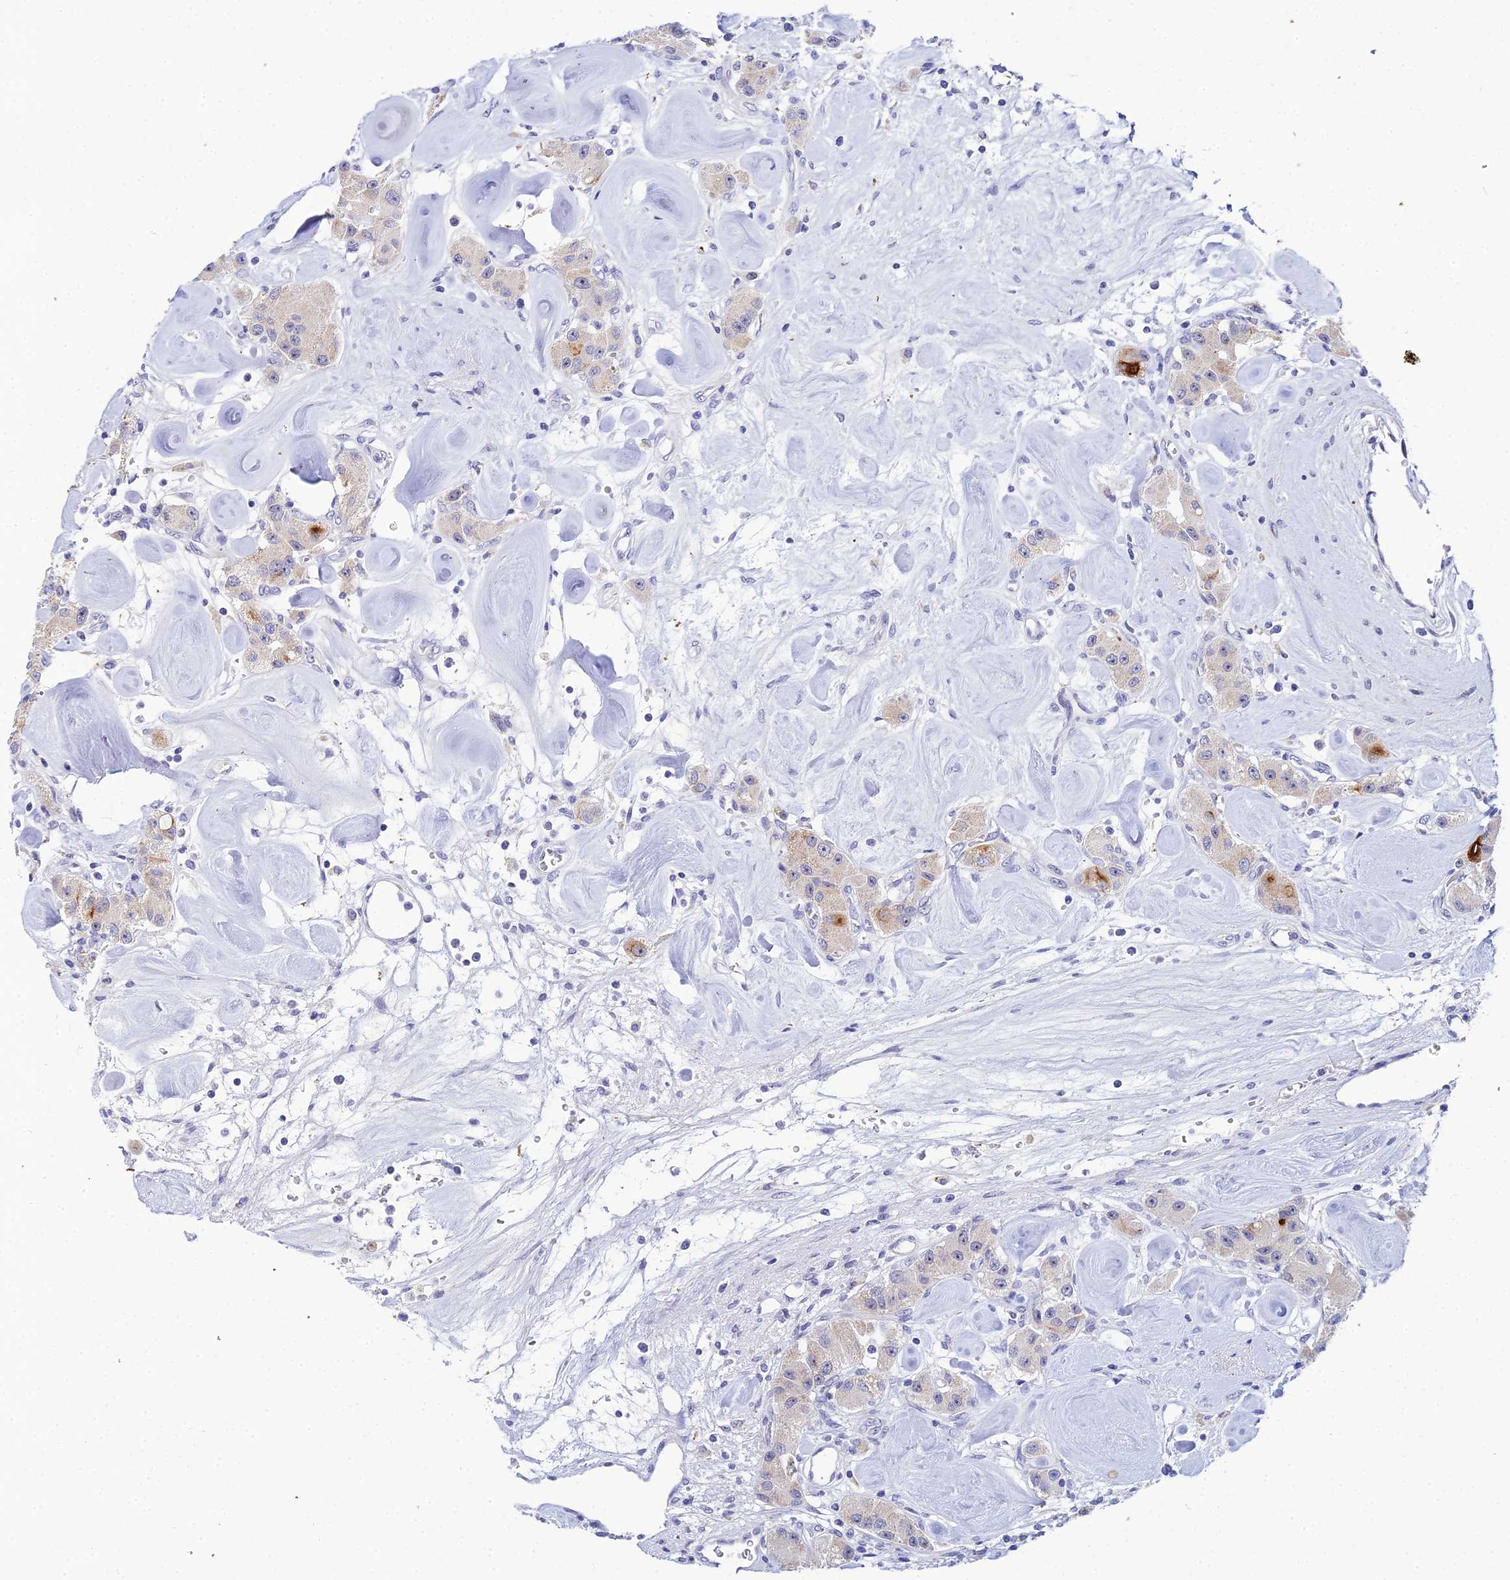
{"staining": {"intensity": "moderate", "quantity": "<25%", "location": "cytoplasmic/membranous"}, "tissue": "carcinoid", "cell_type": "Tumor cells", "image_type": "cancer", "snomed": [{"axis": "morphology", "description": "Carcinoid, malignant, NOS"}, {"axis": "topography", "description": "Pancreas"}], "caption": "Tumor cells display moderate cytoplasmic/membranous positivity in approximately <25% of cells in carcinoid.", "gene": "PLPP4", "patient": {"sex": "male", "age": 41}}